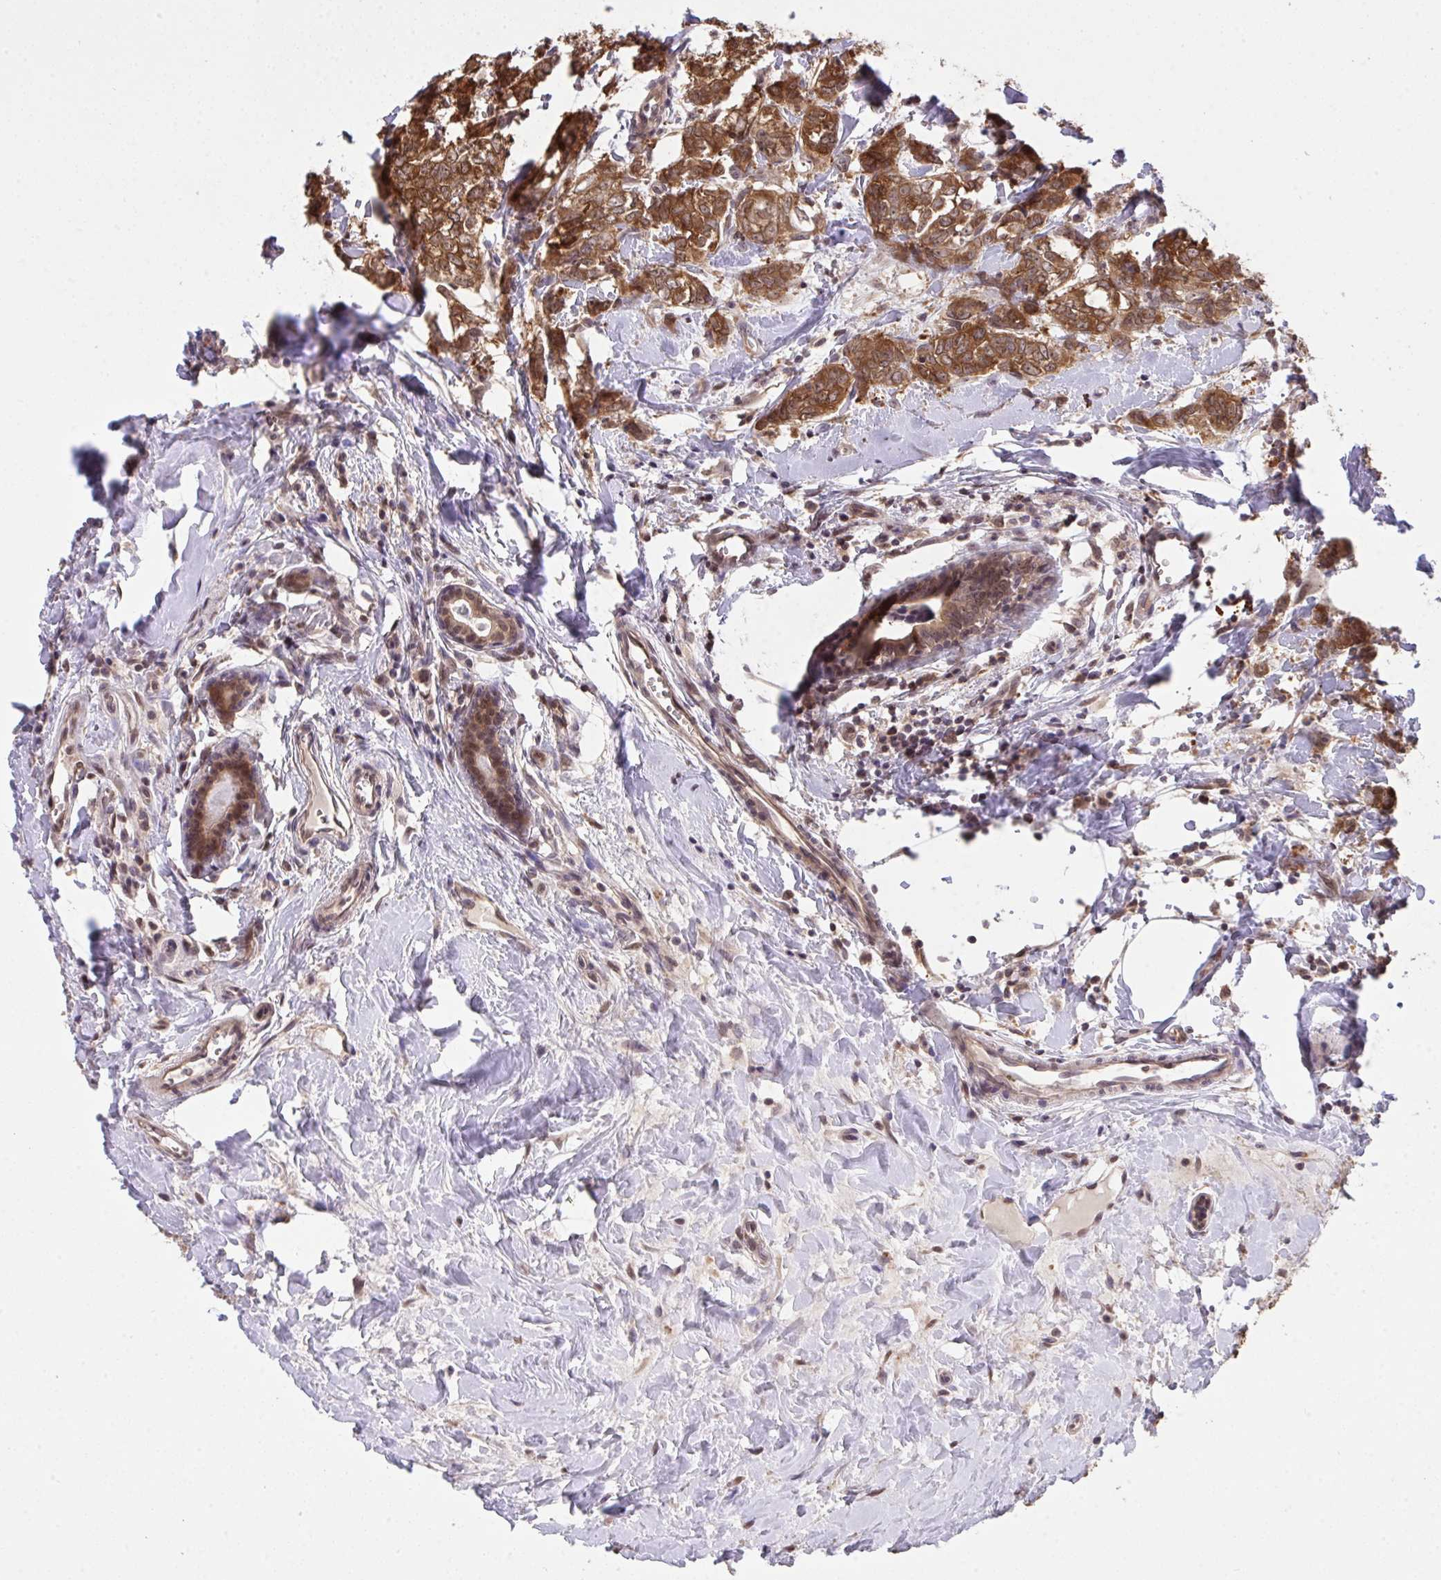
{"staining": {"intensity": "strong", "quantity": ">75%", "location": "cytoplasmic/membranous"}, "tissue": "breast cancer", "cell_type": "Tumor cells", "image_type": "cancer", "snomed": [{"axis": "morphology", "description": "Duct carcinoma"}, {"axis": "topography", "description": "Breast"}], "caption": "Immunohistochemical staining of human breast invasive ductal carcinoma displays high levels of strong cytoplasmic/membranous staining in approximately >75% of tumor cells. The protein of interest is shown in brown color, while the nuclei are stained blue.", "gene": "C12orf57", "patient": {"sex": "female", "age": 61}}